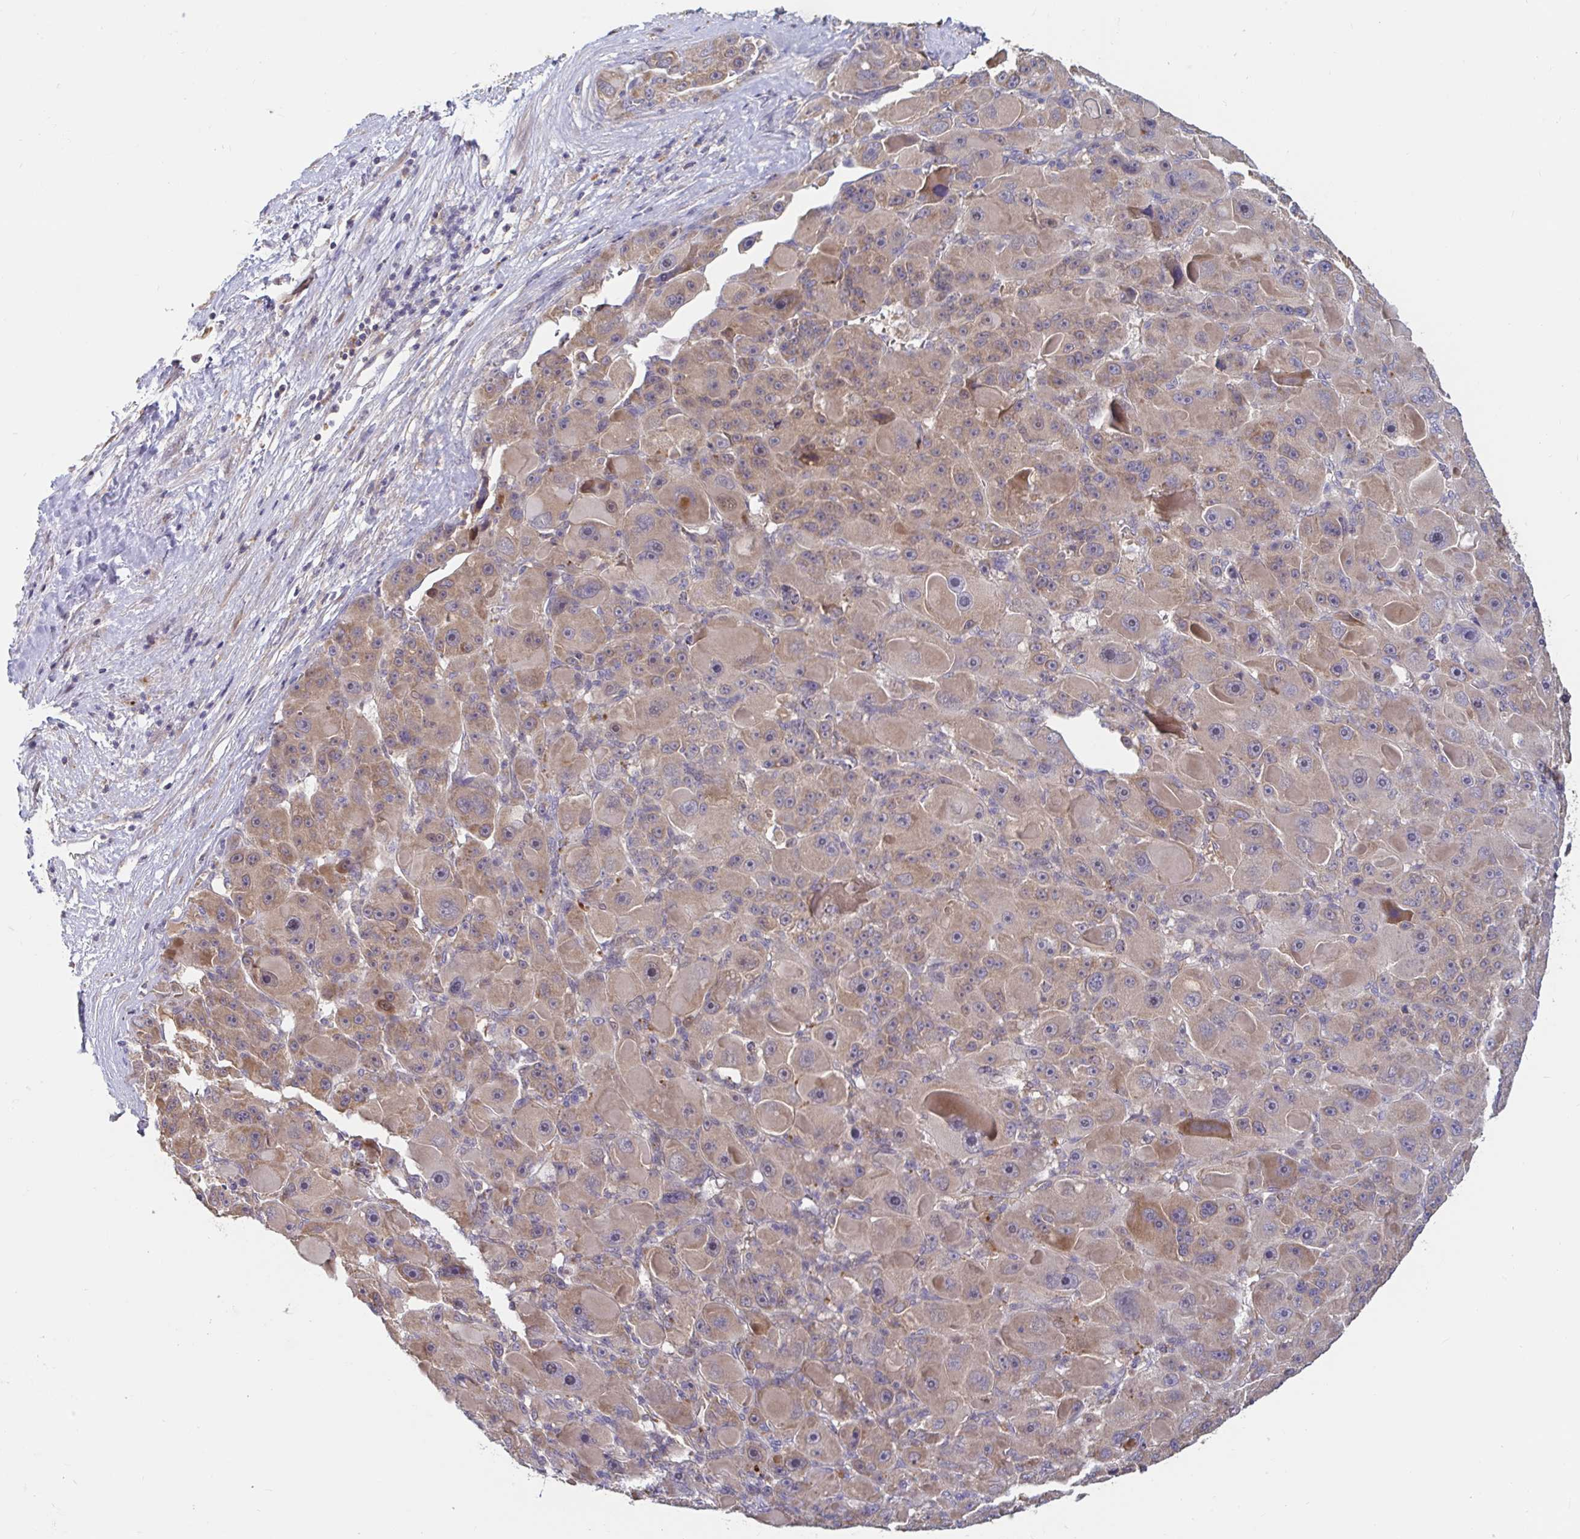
{"staining": {"intensity": "weak", "quantity": ">75%", "location": "cytoplasmic/membranous"}, "tissue": "liver cancer", "cell_type": "Tumor cells", "image_type": "cancer", "snomed": [{"axis": "morphology", "description": "Carcinoma, Hepatocellular, NOS"}, {"axis": "topography", "description": "Liver"}], "caption": "Brown immunohistochemical staining in human liver hepatocellular carcinoma exhibits weak cytoplasmic/membranous positivity in about >75% of tumor cells. The protein of interest is stained brown, and the nuclei are stained in blue (DAB IHC with brightfield microscopy, high magnification).", "gene": "LARP1", "patient": {"sex": "male", "age": 76}}